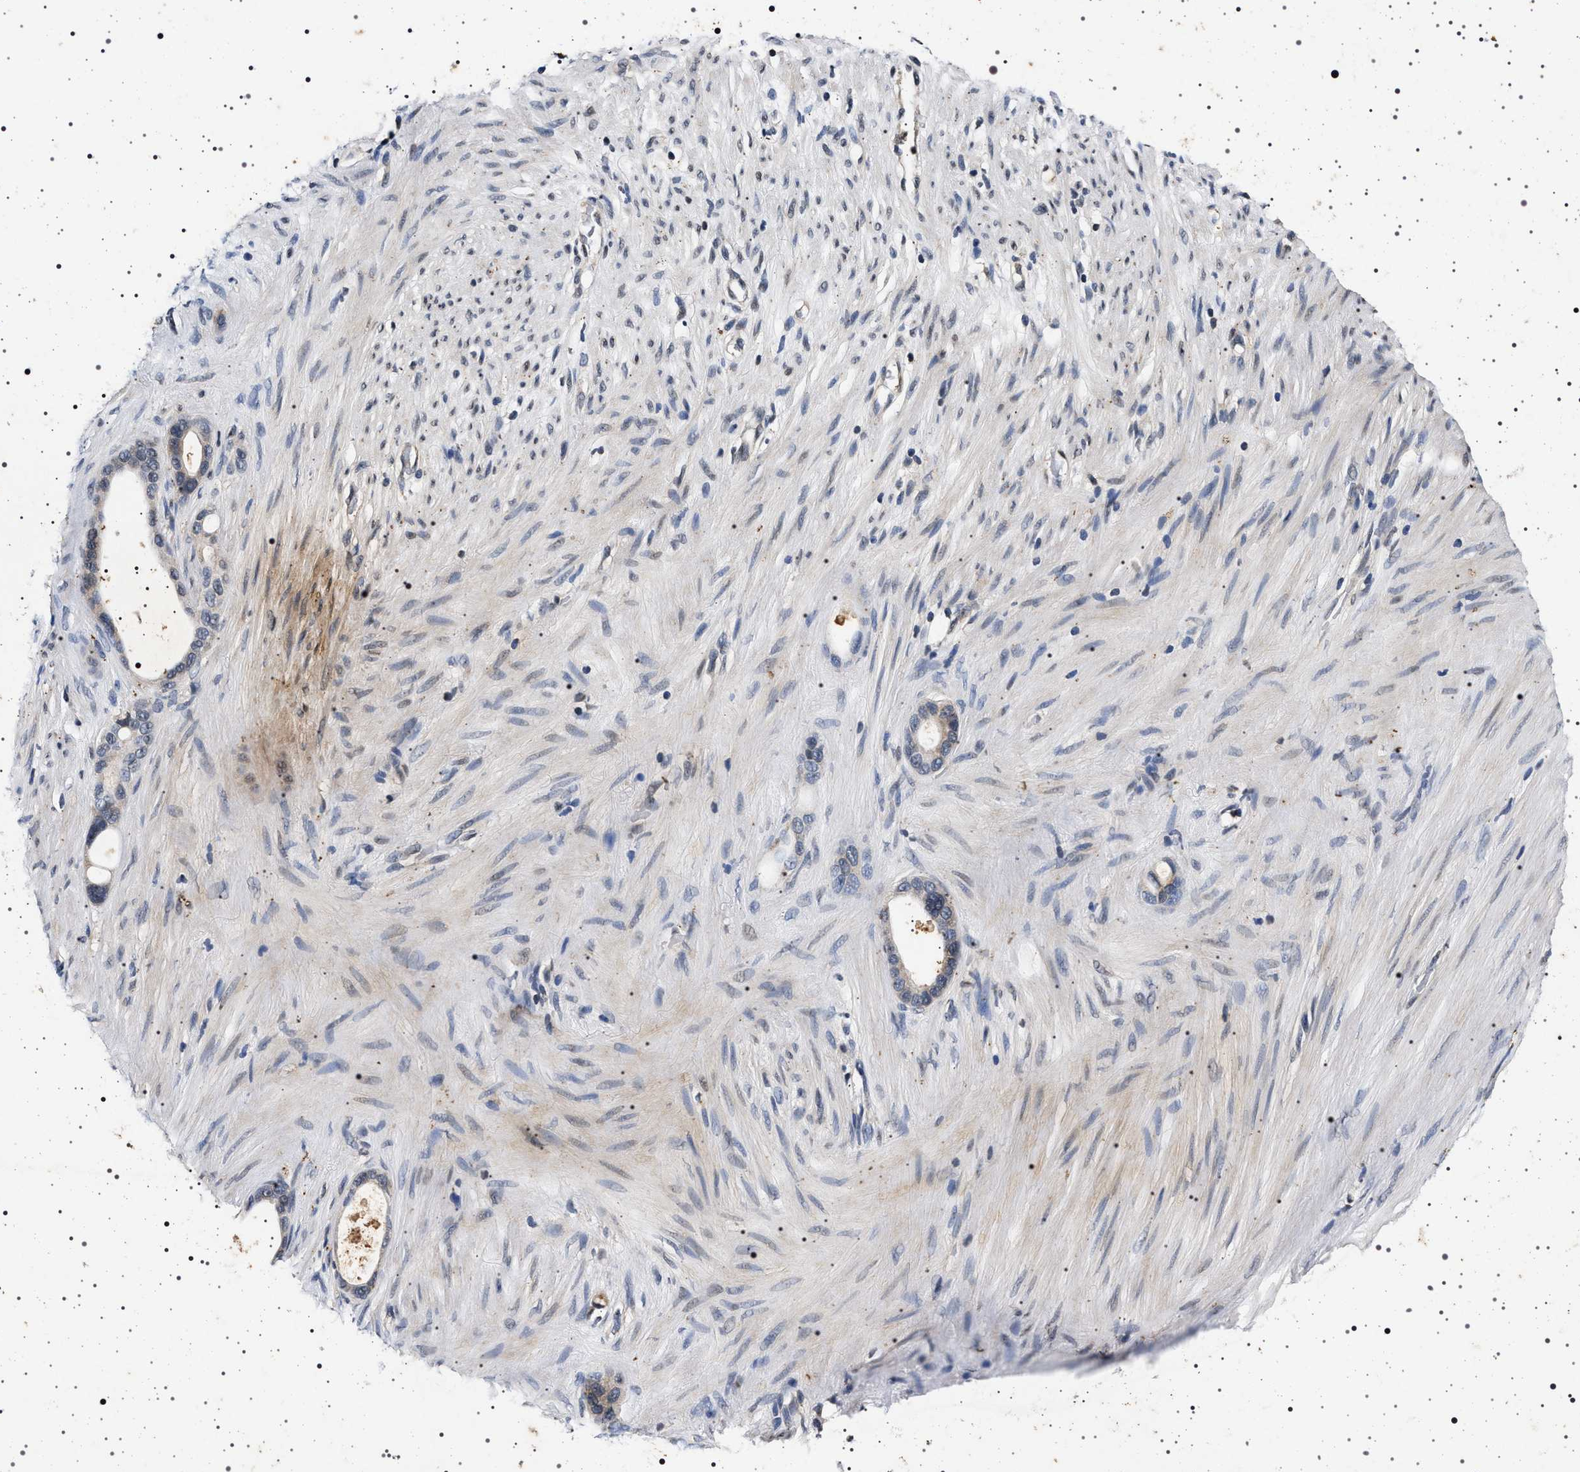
{"staining": {"intensity": "negative", "quantity": "none", "location": "none"}, "tissue": "stomach cancer", "cell_type": "Tumor cells", "image_type": "cancer", "snomed": [{"axis": "morphology", "description": "Adenocarcinoma, NOS"}, {"axis": "topography", "description": "Stomach"}], "caption": "Tumor cells show no significant expression in stomach cancer (adenocarcinoma).", "gene": "CDKN1B", "patient": {"sex": "female", "age": 75}}